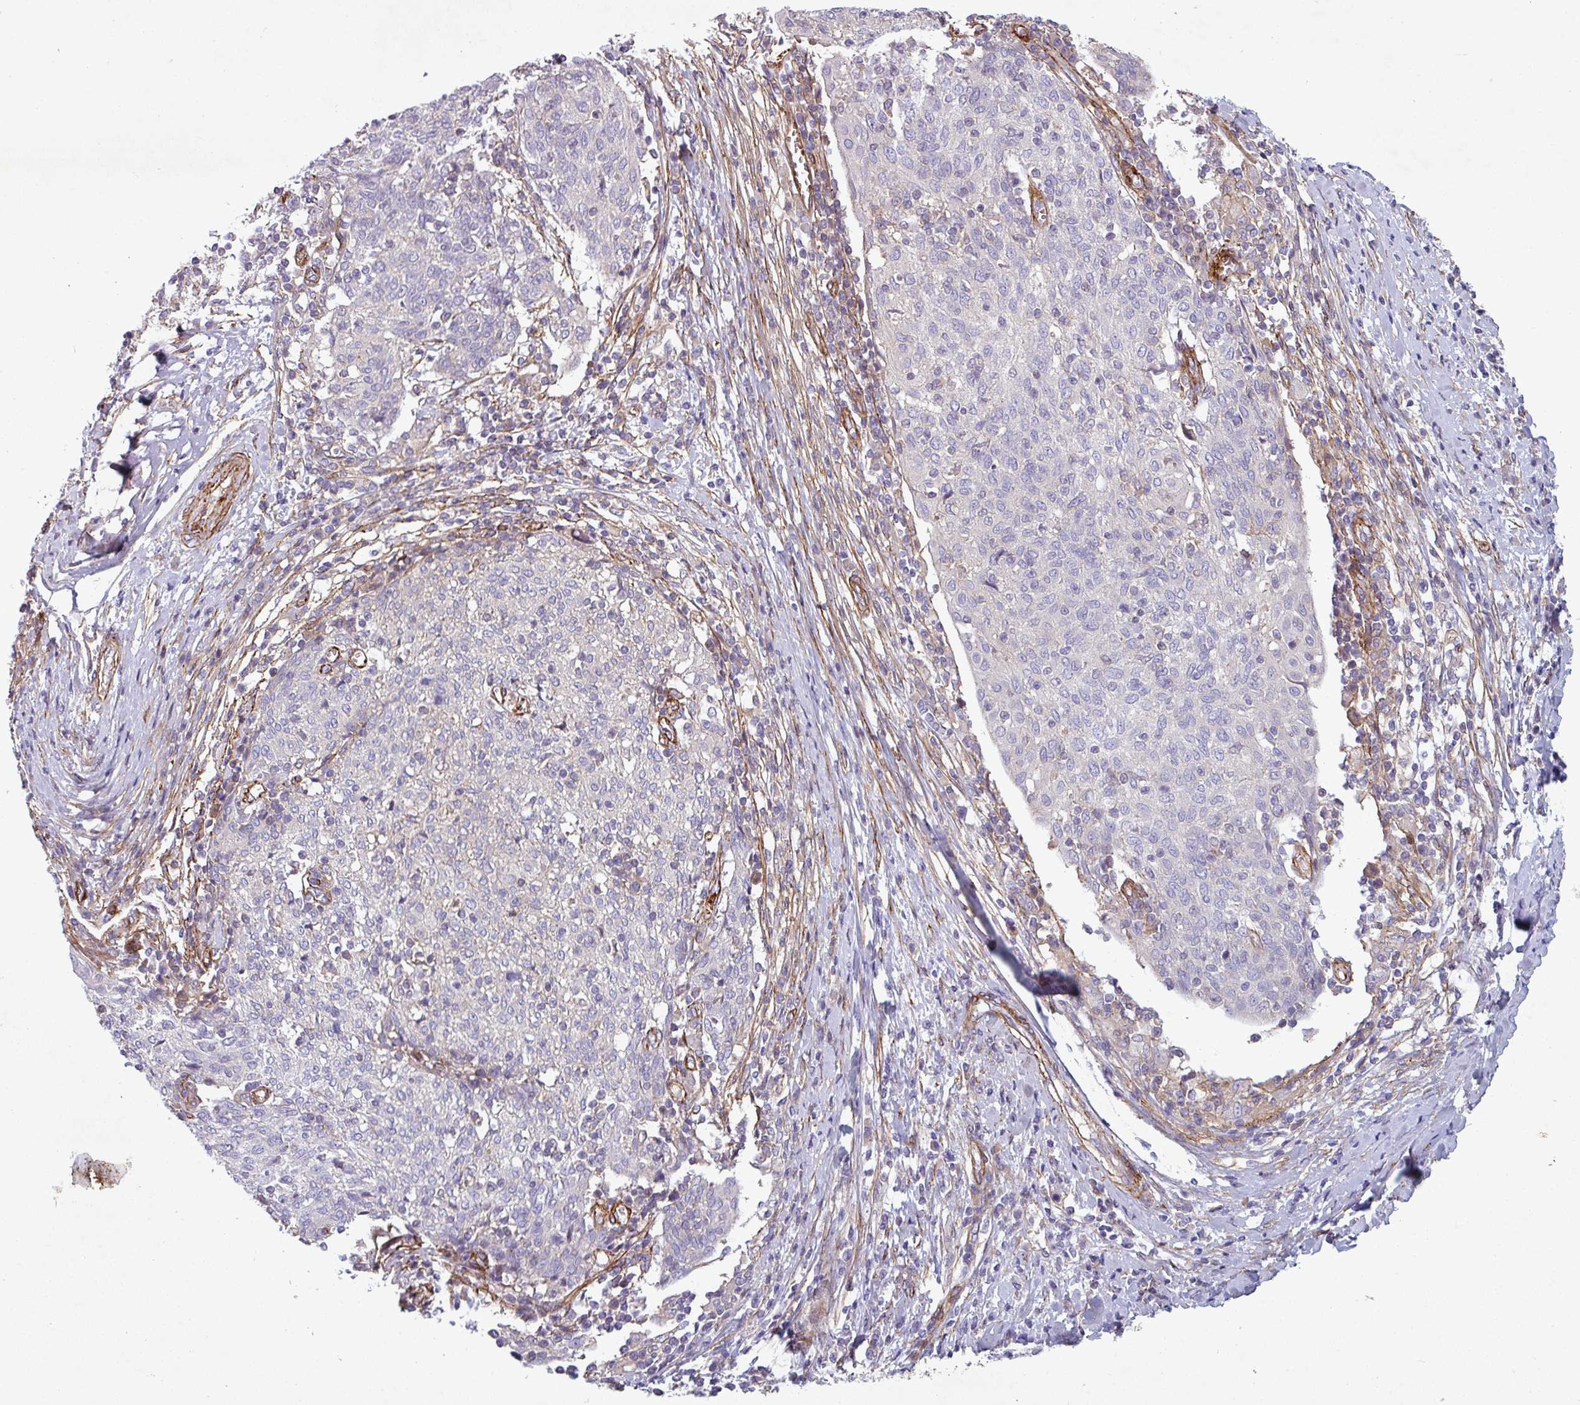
{"staining": {"intensity": "negative", "quantity": "none", "location": "none"}, "tissue": "cervical cancer", "cell_type": "Tumor cells", "image_type": "cancer", "snomed": [{"axis": "morphology", "description": "Squamous cell carcinoma, NOS"}, {"axis": "topography", "description": "Cervix"}], "caption": "Immunohistochemistry of cervical cancer (squamous cell carcinoma) reveals no positivity in tumor cells.", "gene": "ATP2C2", "patient": {"sex": "female", "age": 52}}